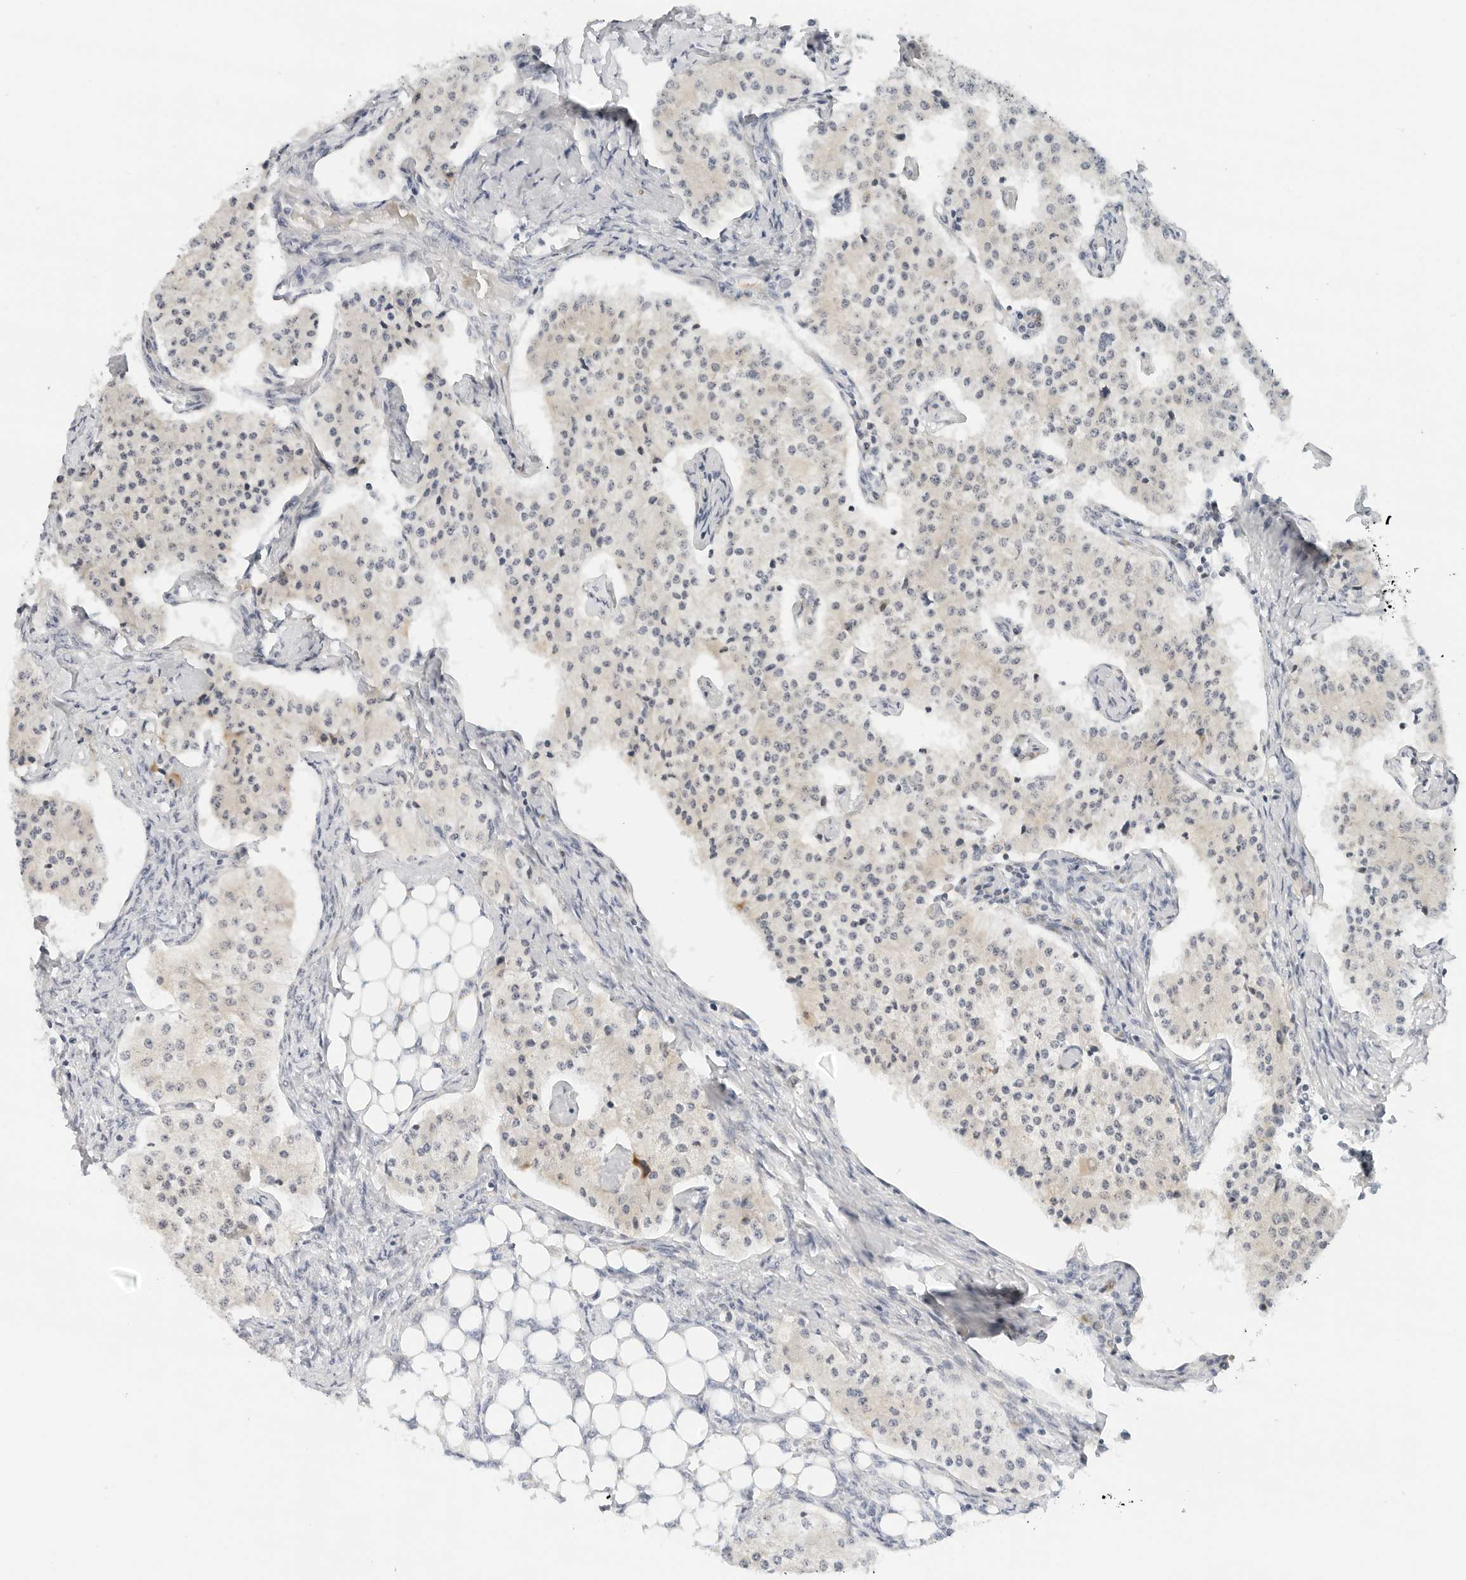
{"staining": {"intensity": "negative", "quantity": "none", "location": "none"}, "tissue": "carcinoid", "cell_type": "Tumor cells", "image_type": "cancer", "snomed": [{"axis": "morphology", "description": "Carcinoid, malignant, NOS"}, {"axis": "topography", "description": "Colon"}], "caption": "Image shows no protein staining in tumor cells of carcinoid tissue. The staining was performed using DAB (3,3'-diaminobenzidine) to visualize the protein expression in brown, while the nuclei were stained in blue with hematoxylin (Magnification: 20x).", "gene": "PARP10", "patient": {"sex": "female", "age": 52}}